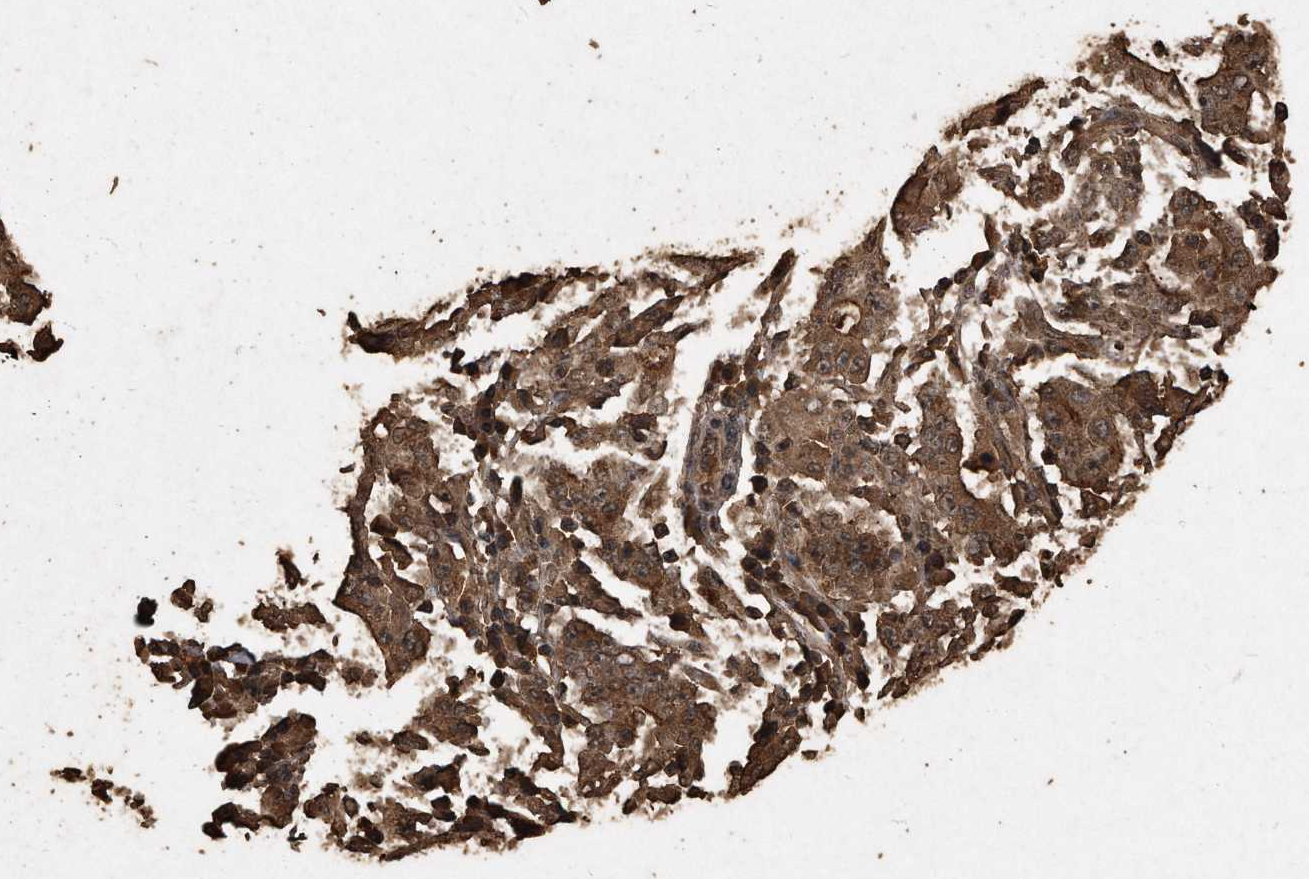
{"staining": {"intensity": "moderate", "quantity": ">75%", "location": "cytoplasmic/membranous"}, "tissue": "stomach cancer", "cell_type": "Tumor cells", "image_type": "cancer", "snomed": [{"axis": "morphology", "description": "Normal tissue, NOS"}, {"axis": "morphology", "description": "Adenocarcinoma, NOS"}, {"axis": "topography", "description": "Stomach, upper"}, {"axis": "topography", "description": "Stomach"}], "caption": "Immunohistochemistry histopathology image of neoplastic tissue: human stomach cancer stained using immunohistochemistry (IHC) exhibits medium levels of moderate protein expression localized specifically in the cytoplasmic/membranous of tumor cells, appearing as a cytoplasmic/membranous brown color.", "gene": "CFLAR", "patient": {"sex": "male", "age": 59}}